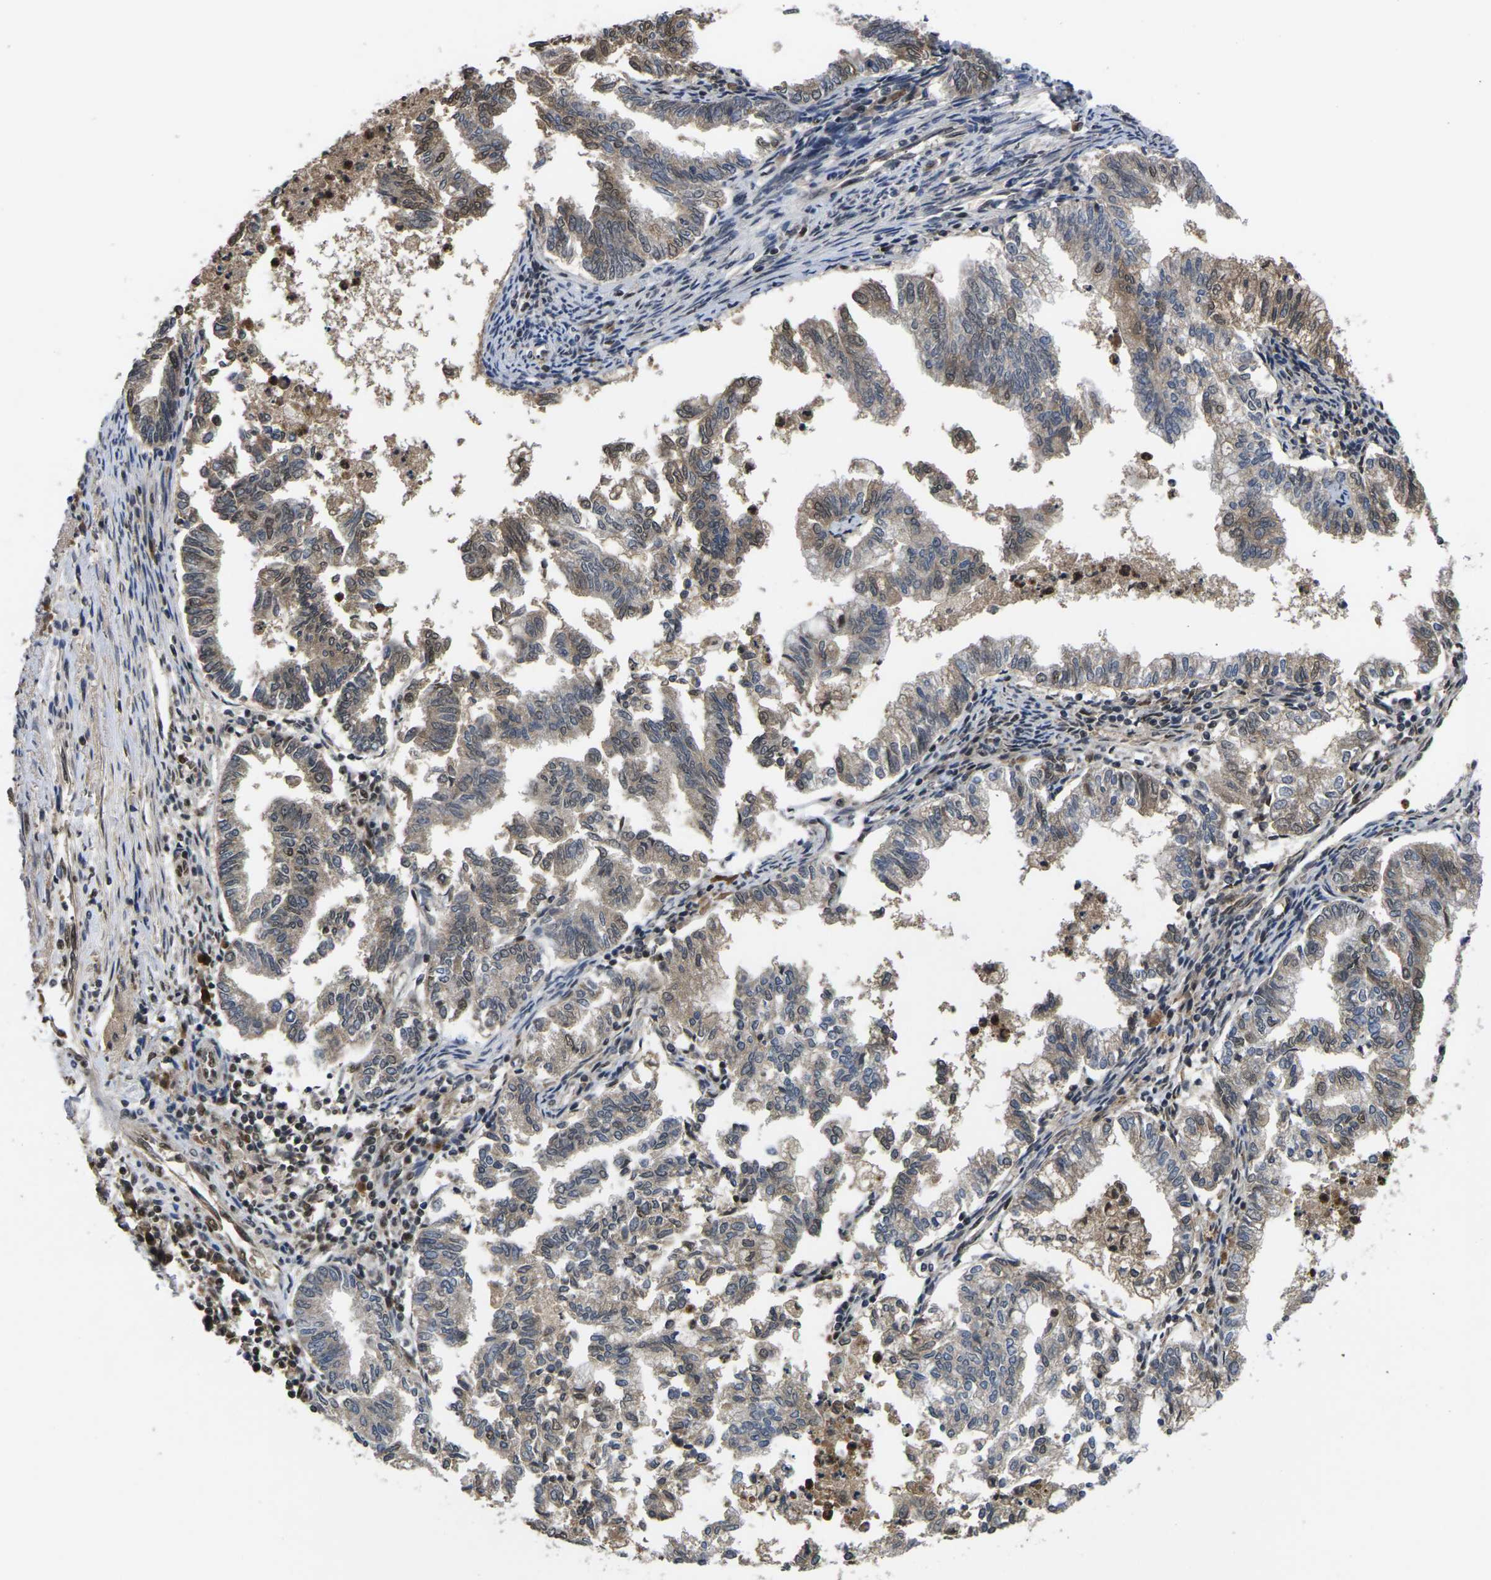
{"staining": {"intensity": "strong", "quantity": "<25%", "location": "nuclear"}, "tissue": "endometrial cancer", "cell_type": "Tumor cells", "image_type": "cancer", "snomed": [{"axis": "morphology", "description": "Necrosis, NOS"}, {"axis": "morphology", "description": "Adenocarcinoma, NOS"}, {"axis": "topography", "description": "Endometrium"}], "caption": "The histopathology image shows immunohistochemical staining of endometrial adenocarcinoma. There is strong nuclear expression is identified in about <25% of tumor cells.", "gene": "GTF2E1", "patient": {"sex": "female", "age": 79}}